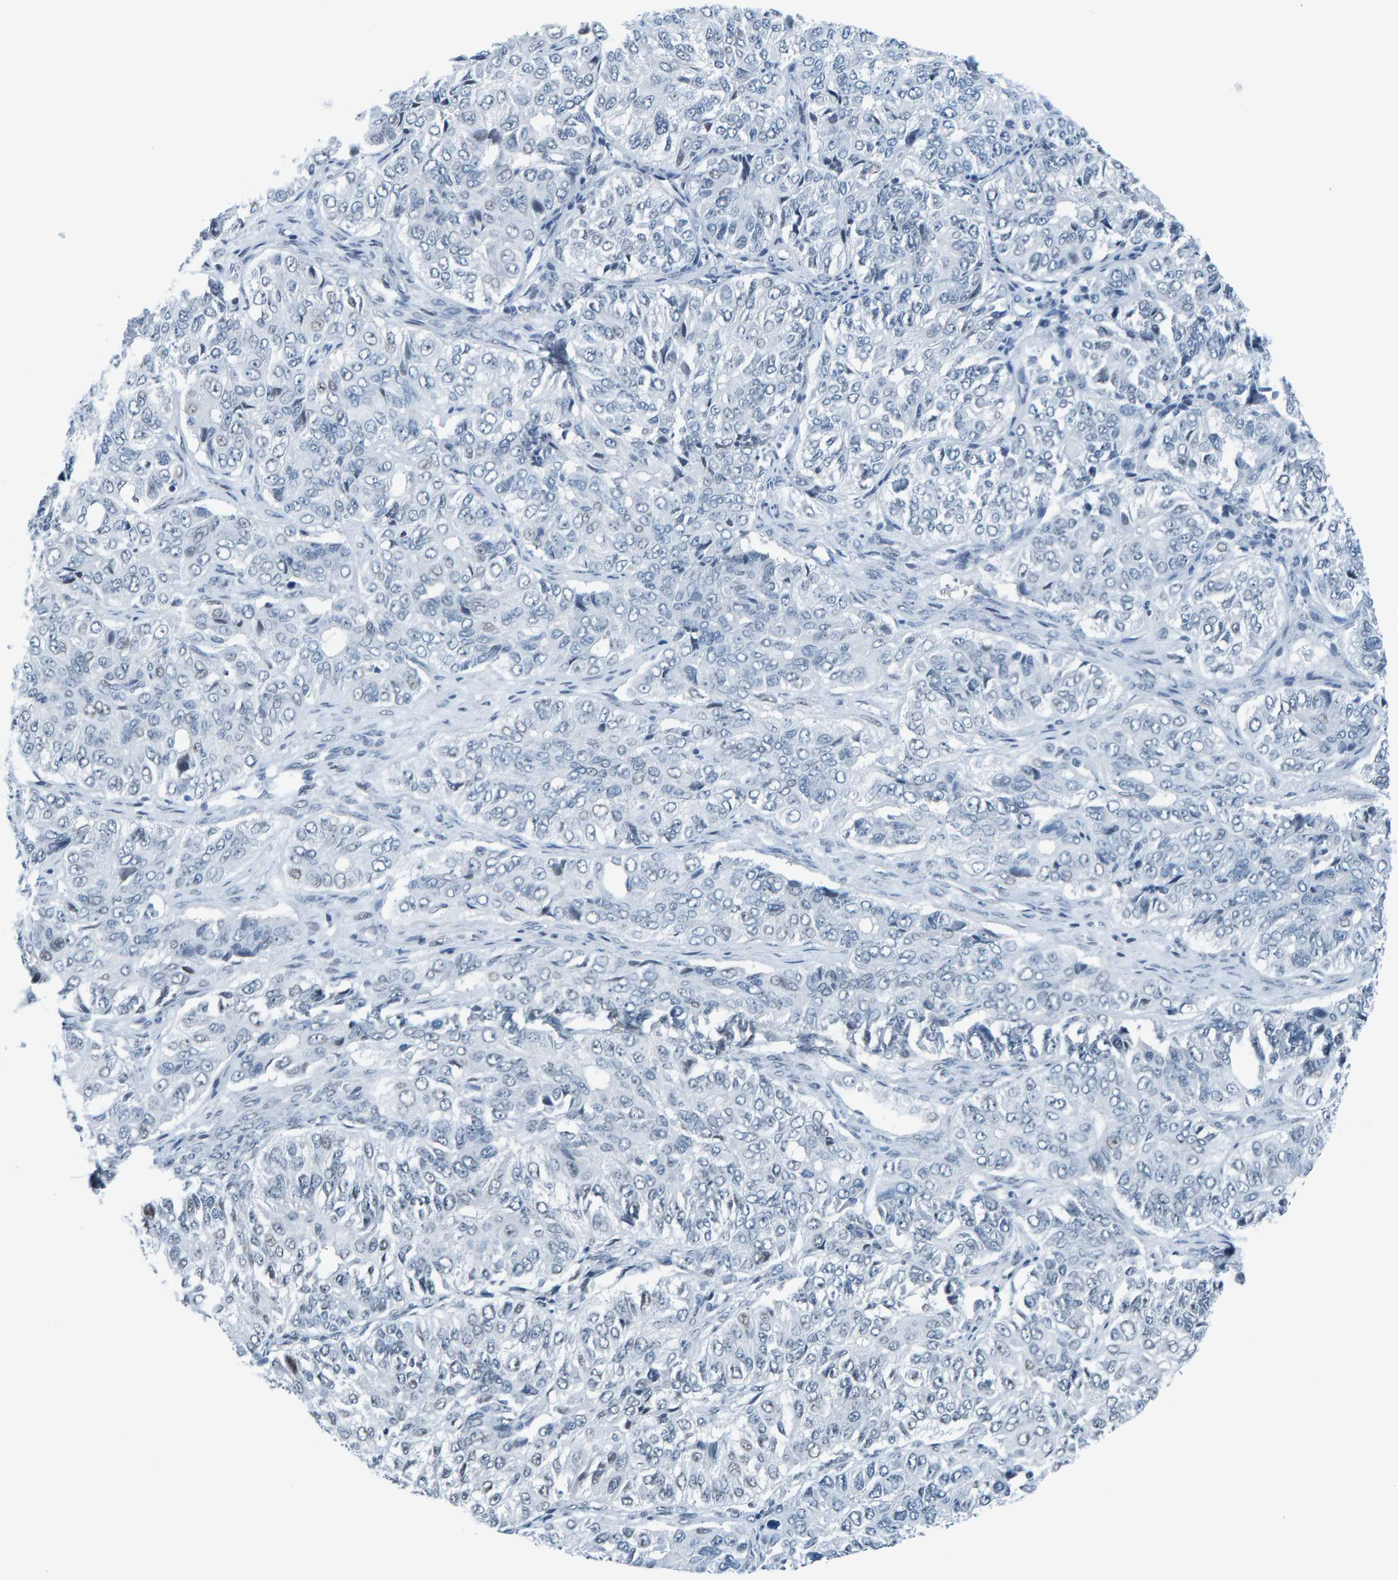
{"staining": {"intensity": "negative", "quantity": "none", "location": "none"}, "tissue": "ovarian cancer", "cell_type": "Tumor cells", "image_type": "cancer", "snomed": [{"axis": "morphology", "description": "Carcinoma, endometroid"}, {"axis": "topography", "description": "Ovary"}], "caption": "Photomicrograph shows no protein expression in tumor cells of ovarian endometroid carcinoma tissue.", "gene": "CNP", "patient": {"sex": "female", "age": 51}}